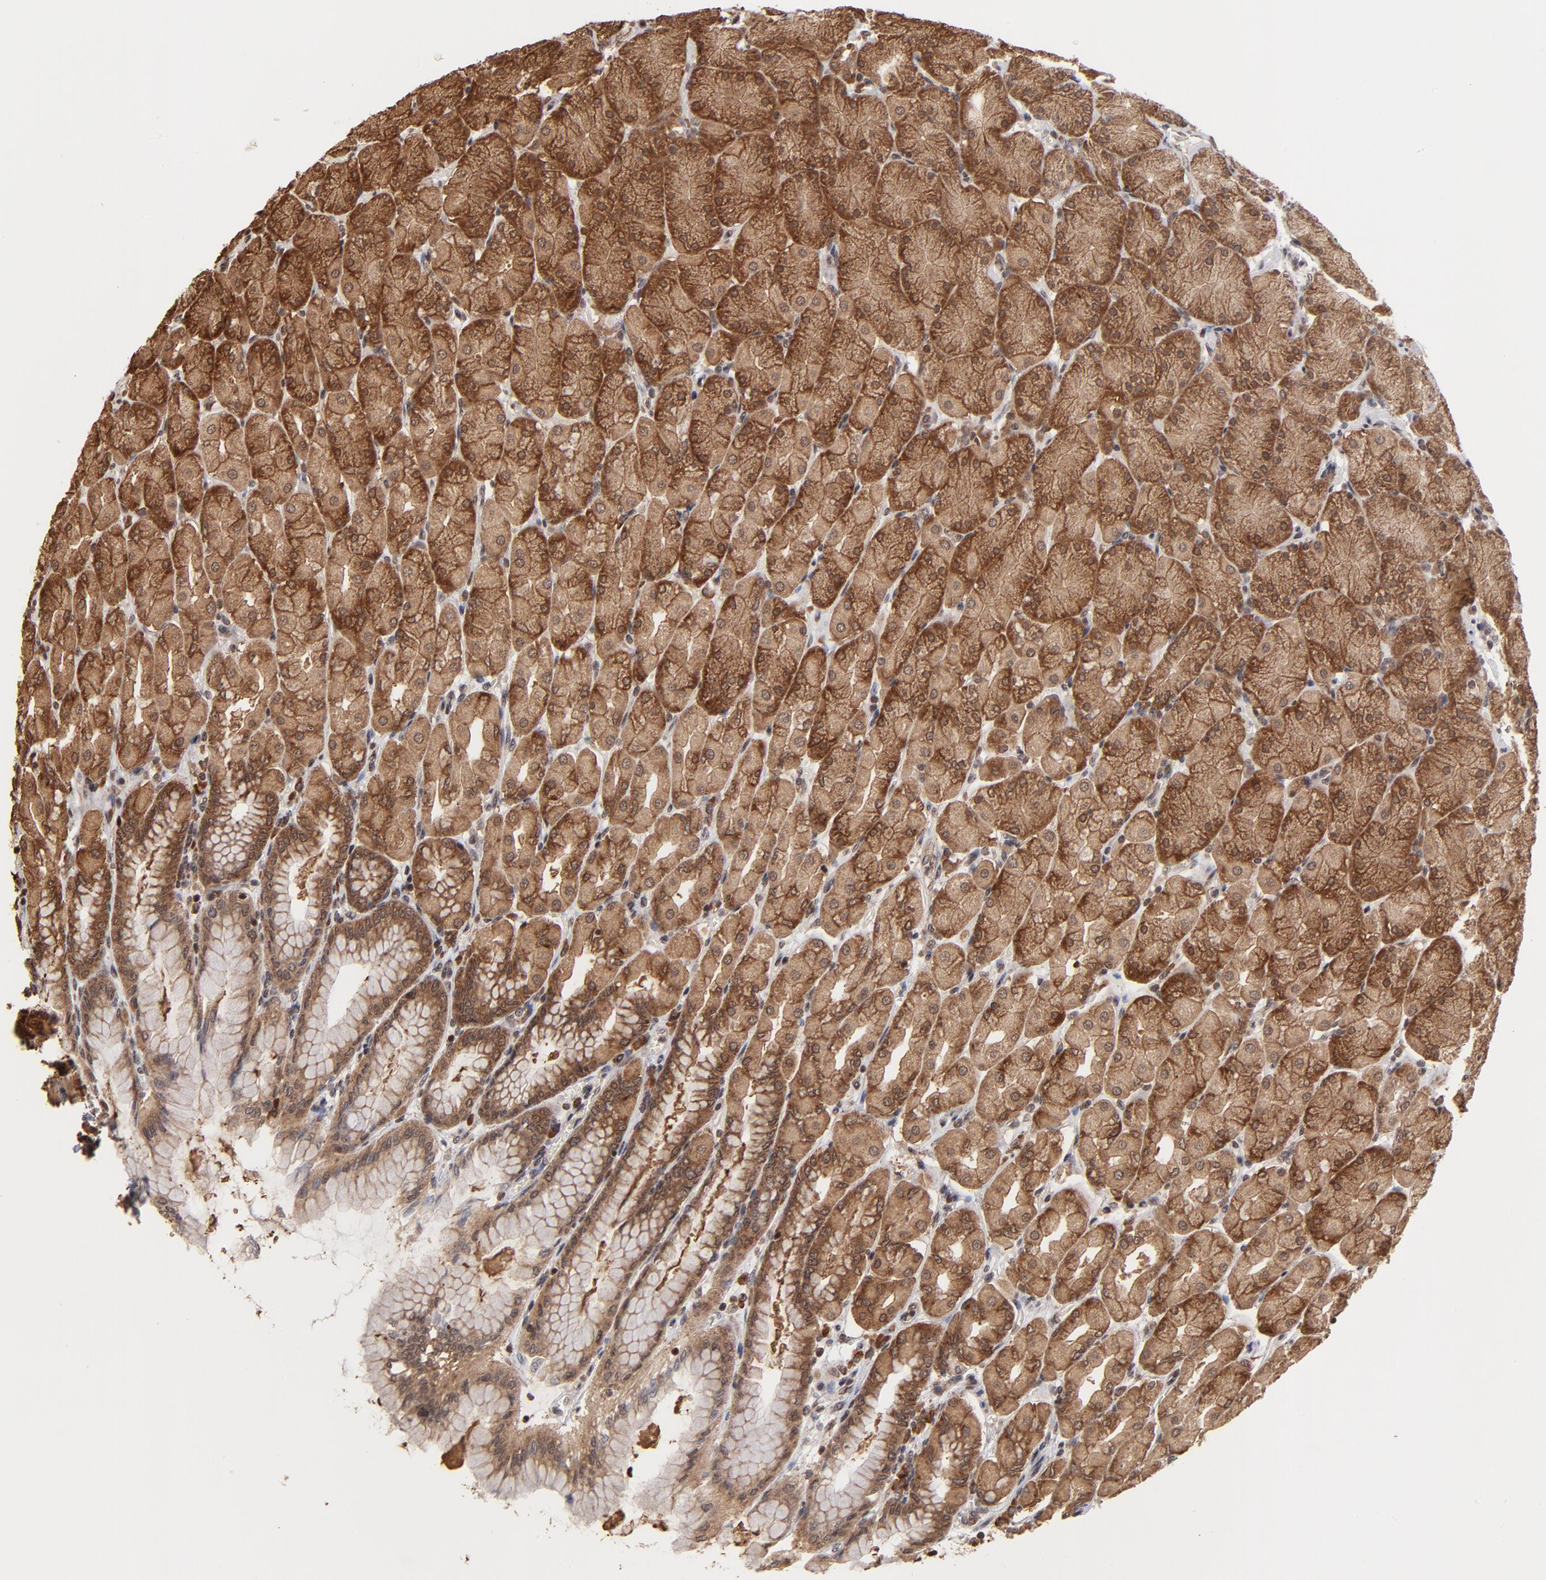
{"staining": {"intensity": "moderate", "quantity": ">75%", "location": "cytoplasmic/membranous"}, "tissue": "stomach", "cell_type": "Glandular cells", "image_type": "normal", "snomed": [{"axis": "morphology", "description": "Normal tissue, NOS"}, {"axis": "topography", "description": "Stomach, upper"}], "caption": "Immunohistochemical staining of unremarkable stomach reveals moderate cytoplasmic/membranous protein positivity in approximately >75% of glandular cells.", "gene": "BRPF1", "patient": {"sex": "female", "age": 56}}